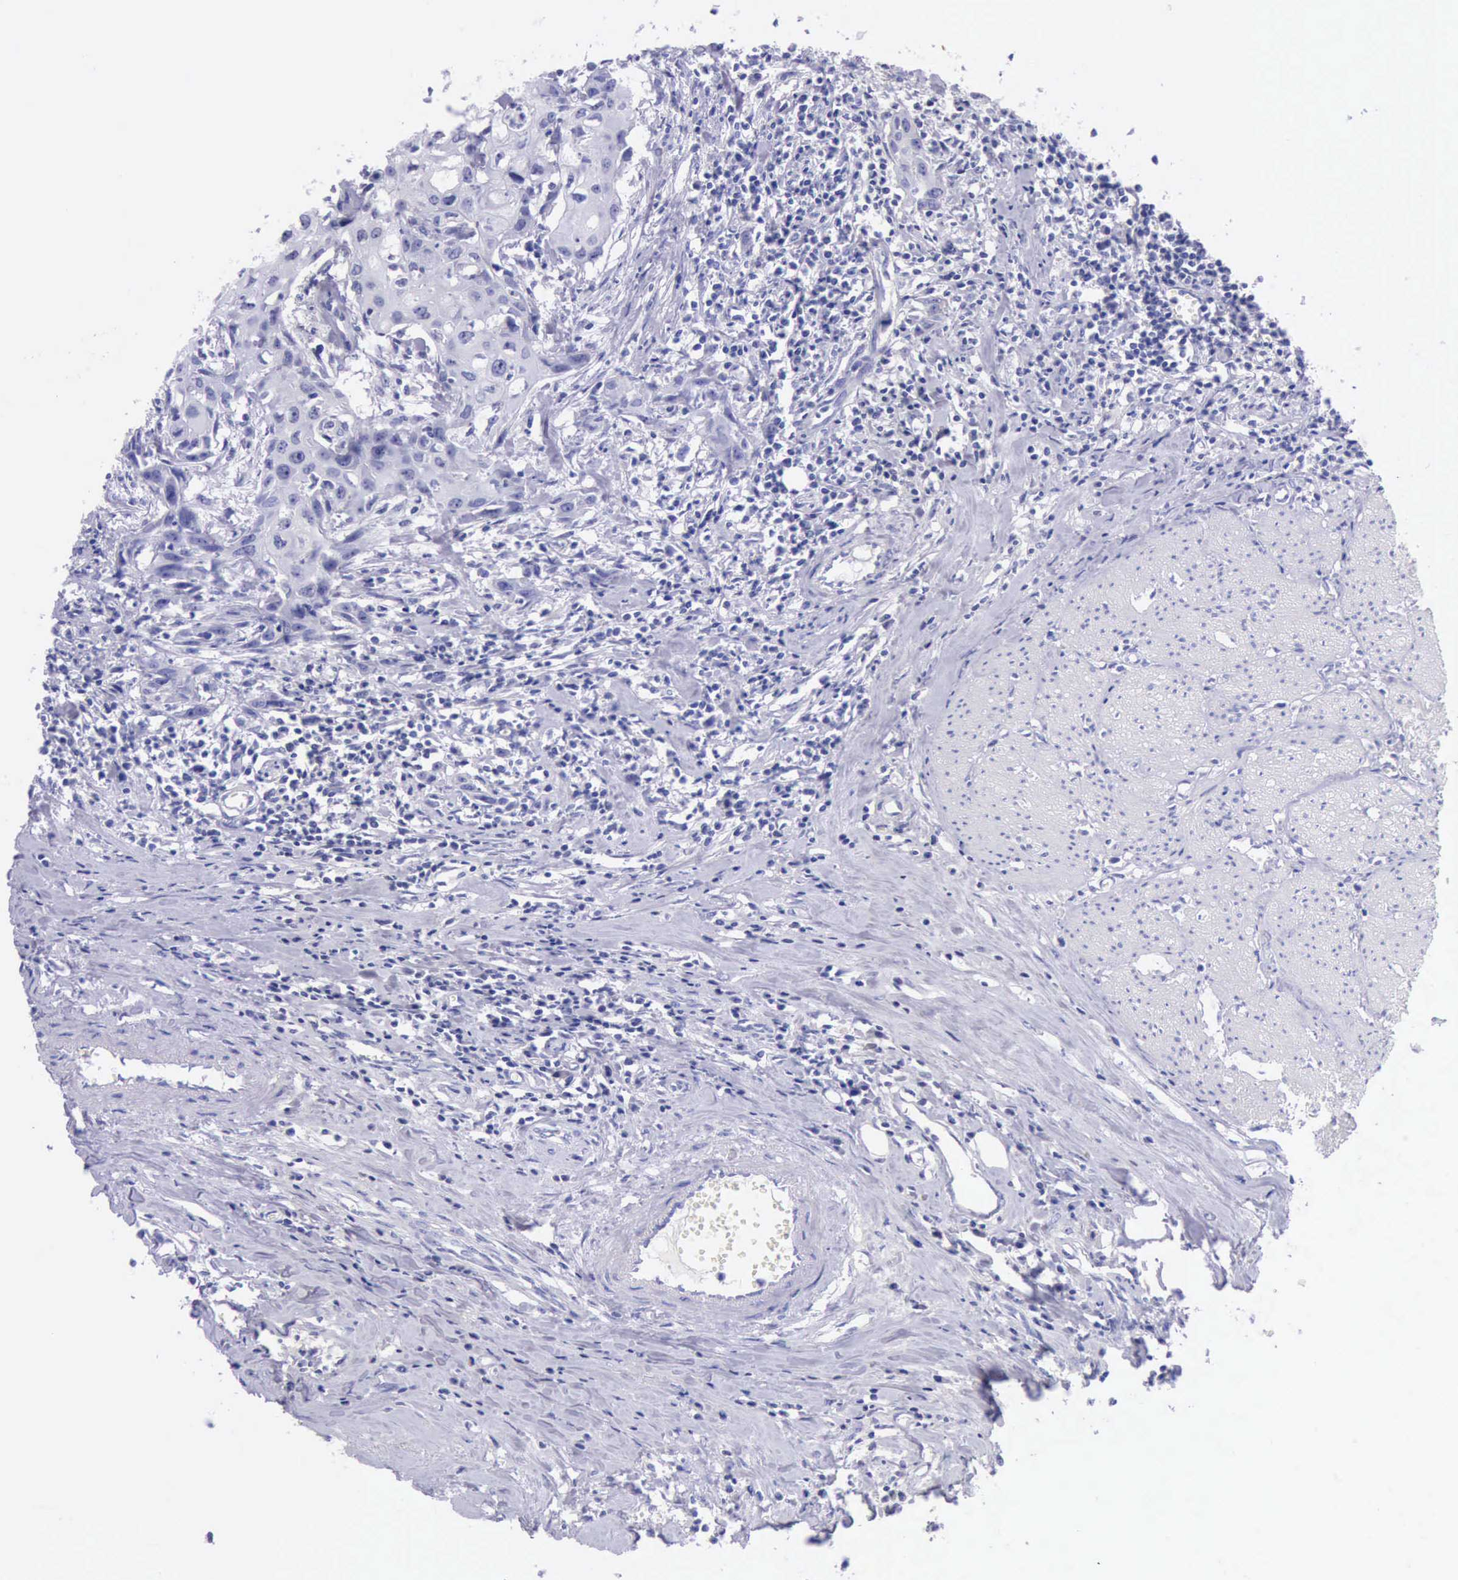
{"staining": {"intensity": "negative", "quantity": "none", "location": "none"}, "tissue": "urothelial cancer", "cell_type": "Tumor cells", "image_type": "cancer", "snomed": [{"axis": "morphology", "description": "Urothelial carcinoma, High grade"}, {"axis": "topography", "description": "Urinary bladder"}], "caption": "IHC histopathology image of neoplastic tissue: high-grade urothelial carcinoma stained with DAB shows no significant protein expression in tumor cells.", "gene": "KRT8", "patient": {"sex": "male", "age": 54}}